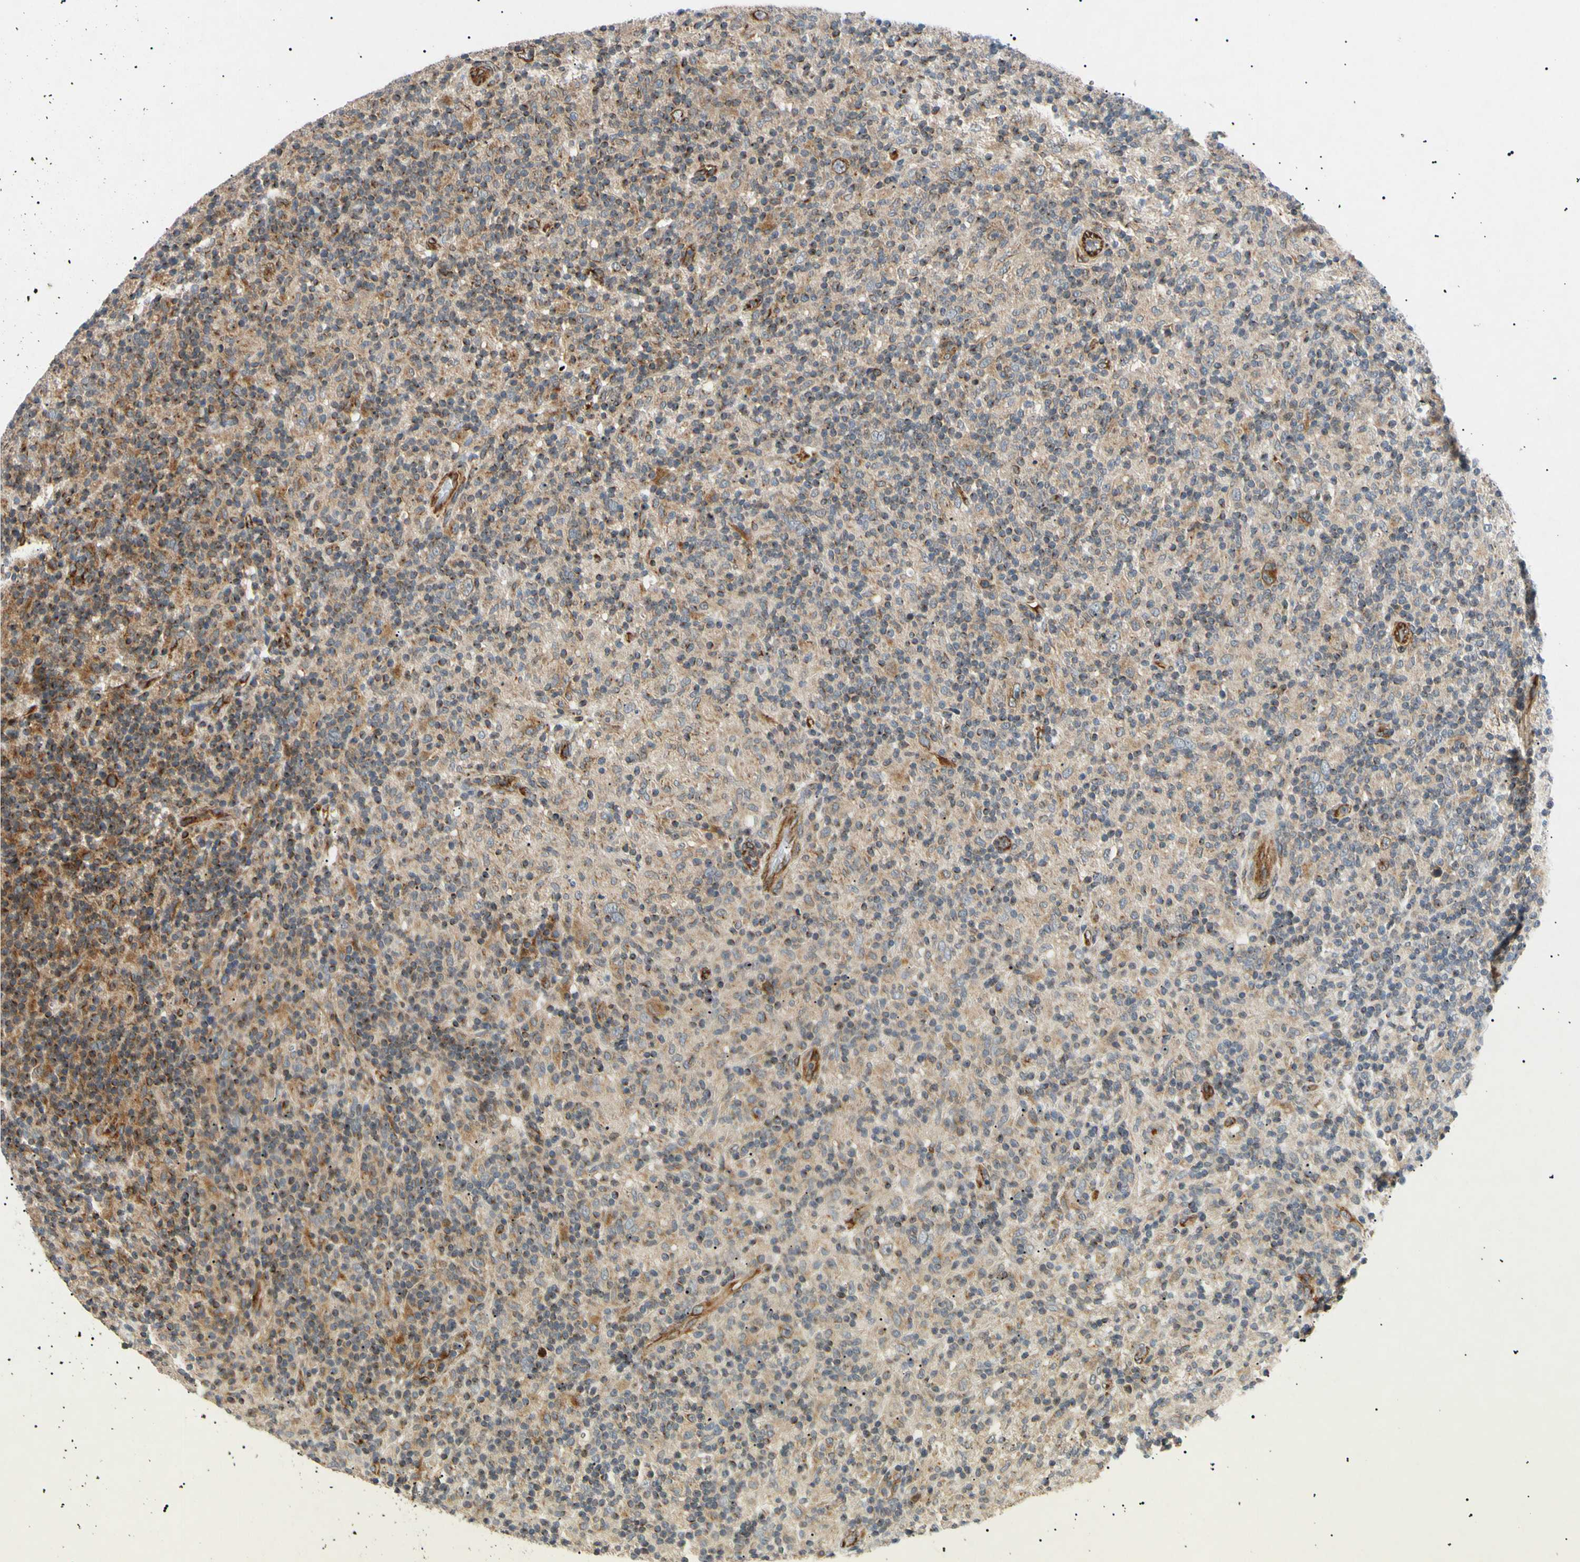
{"staining": {"intensity": "moderate", "quantity": "25%-75%", "location": "cytoplasmic/membranous"}, "tissue": "lymphoma", "cell_type": "Tumor cells", "image_type": "cancer", "snomed": [{"axis": "morphology", "description": "Hodgkin's disease, NOS"}, {"axis": "topography", "description": "Lymph node"}], "caption": "Immunohistochemistry (IHC) photomicrograph of human Hodgkin's disease stained for a protein (brown), which exhibits medium levels of moderate cytoplasmic/membranous positivity in approximately 25%-75% of tumor cells.", "gene": "TUBB4A", "patient": {"sex": "male", "age": 70}}